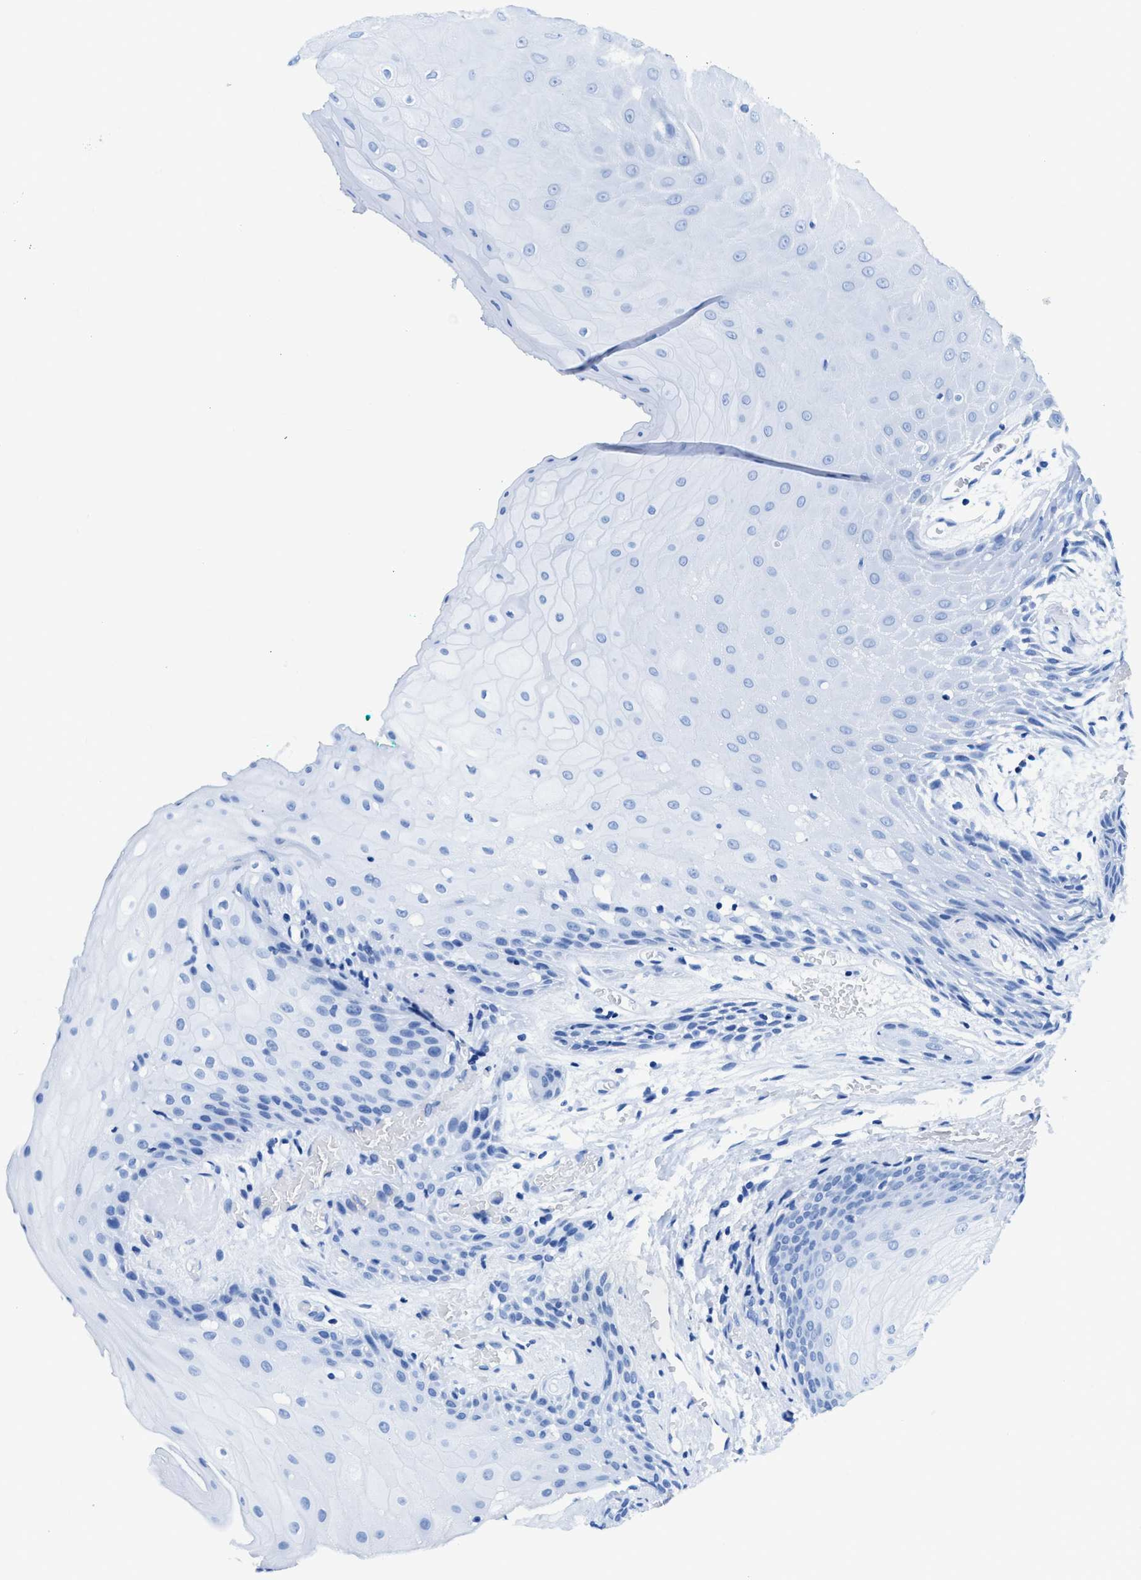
{"staining": {"intensity": "negative", "quantity": "none", "location": "none"}, "tissue": "oral mucosa", "cell_type": "Squamous epithelial cells", "image_type": "normal", "snomed": [{"axis": "morphology", "description": "Normal tissue, NOS"}, {"axis": "morphology", "description": "Squamous cell carcinoma, NOS"}, {"axis": "topography", "description": "Oral tissue"}, {"axis": "topography", "description": "Salivary gland"}, {"axis": "topography", "description": "Head-Neck"}], "caption": "This micrograph is of unremarkable oral mucosa stained with IHC to label a protein in brown with the nuclei are counter-stained blue. There is no staining in squamous epithelial cells.", "gene": "NEB", "patient": {"sex": "female", "age": 62}}